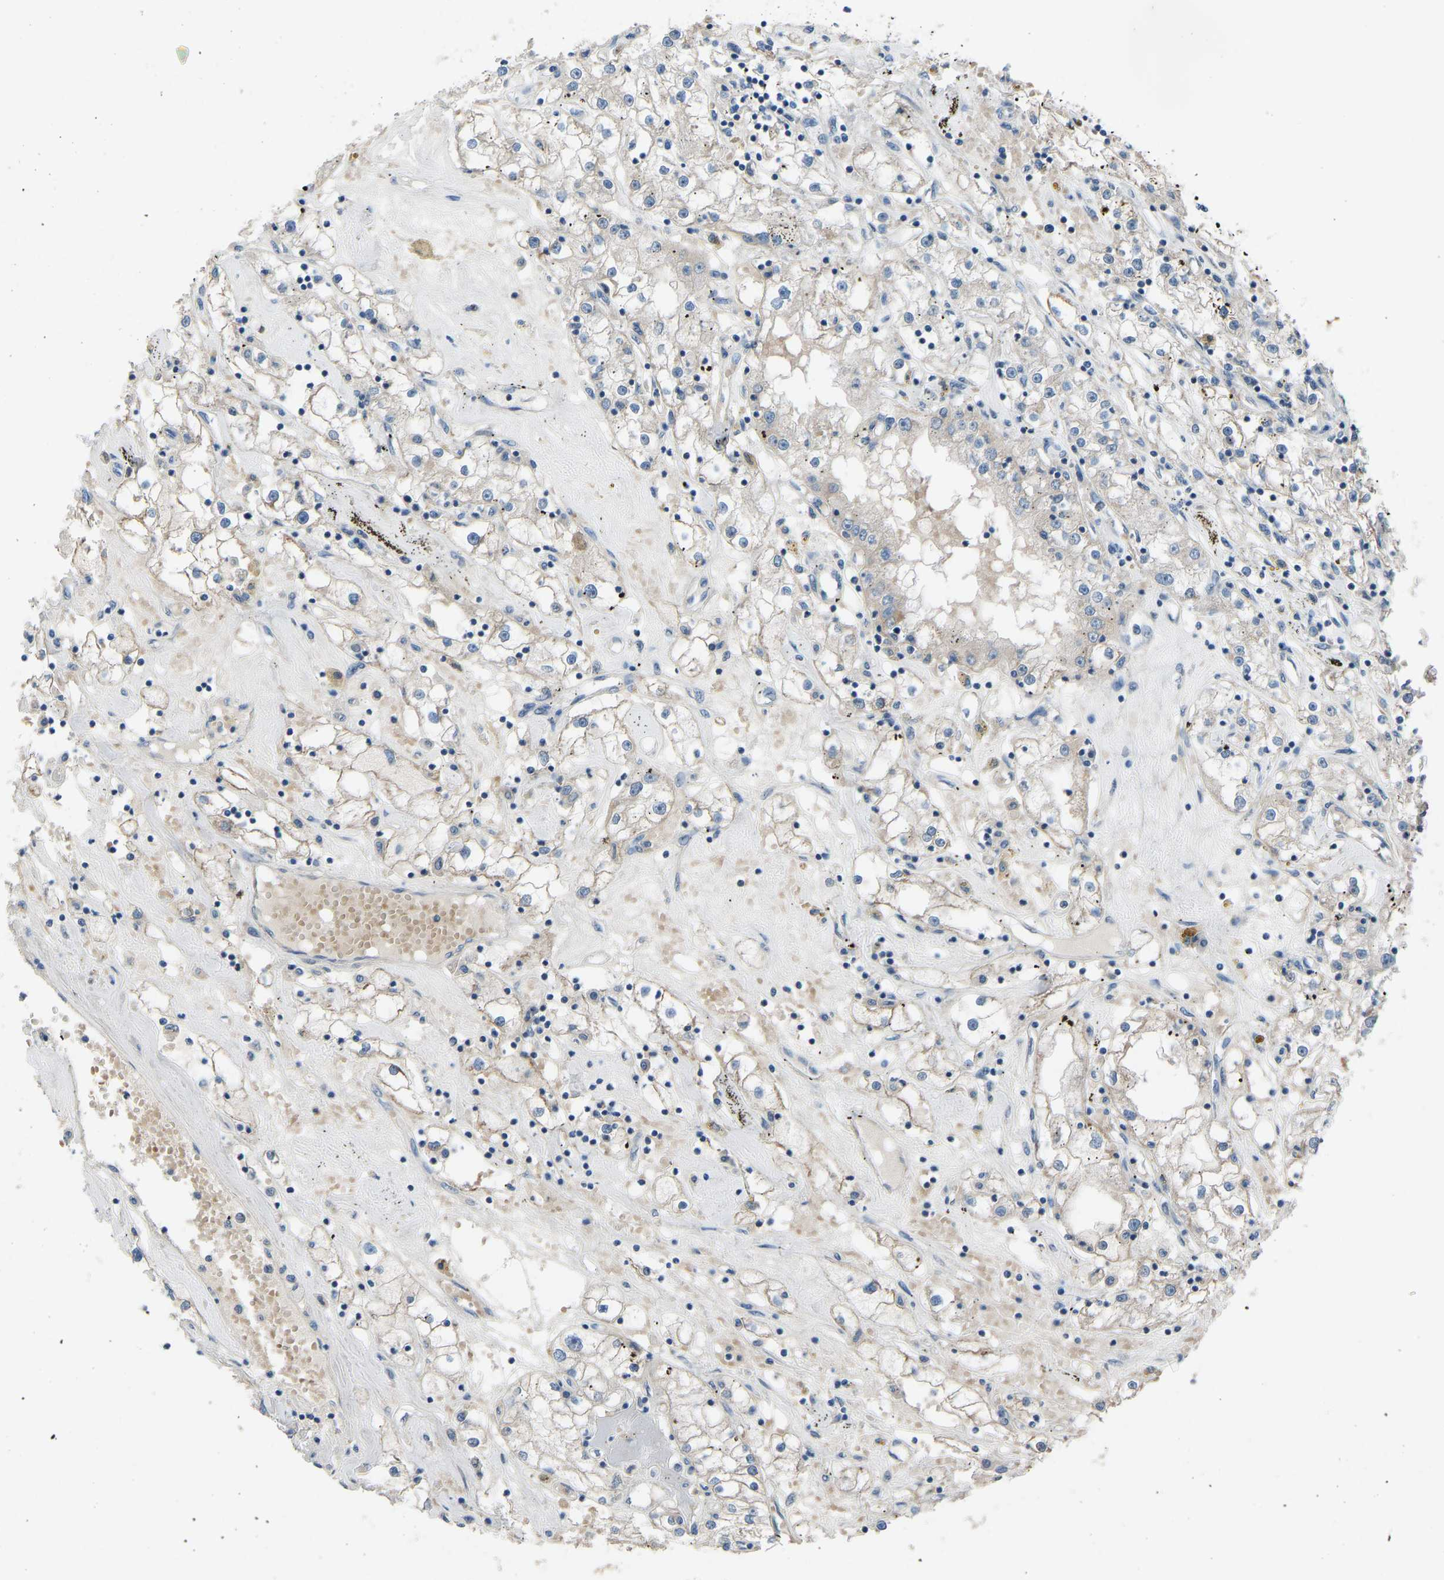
{"staining": {"intensity": "weak", "quantity": ">75%", "location": "cytoplasmic/membranous"}, "tissue": "renal cancer", "cell_type": "Tumor cells", "image_type": "cancer", "snomed": [{"axis": "morphology", "description": "Adenocarcinoma, NOS"}, {"axis": "topography", "description": "Kidney"}], "caption": "DAB (3,3'-diaminobenzidine) immunohistochemical staining of human renal adenocarcinoma shows weak cytoplasmic/membranous protein expression in about >75% of tumor cells.", "gene": "CDK2AP1", "patient": {"sex": "male", "age": 56}}